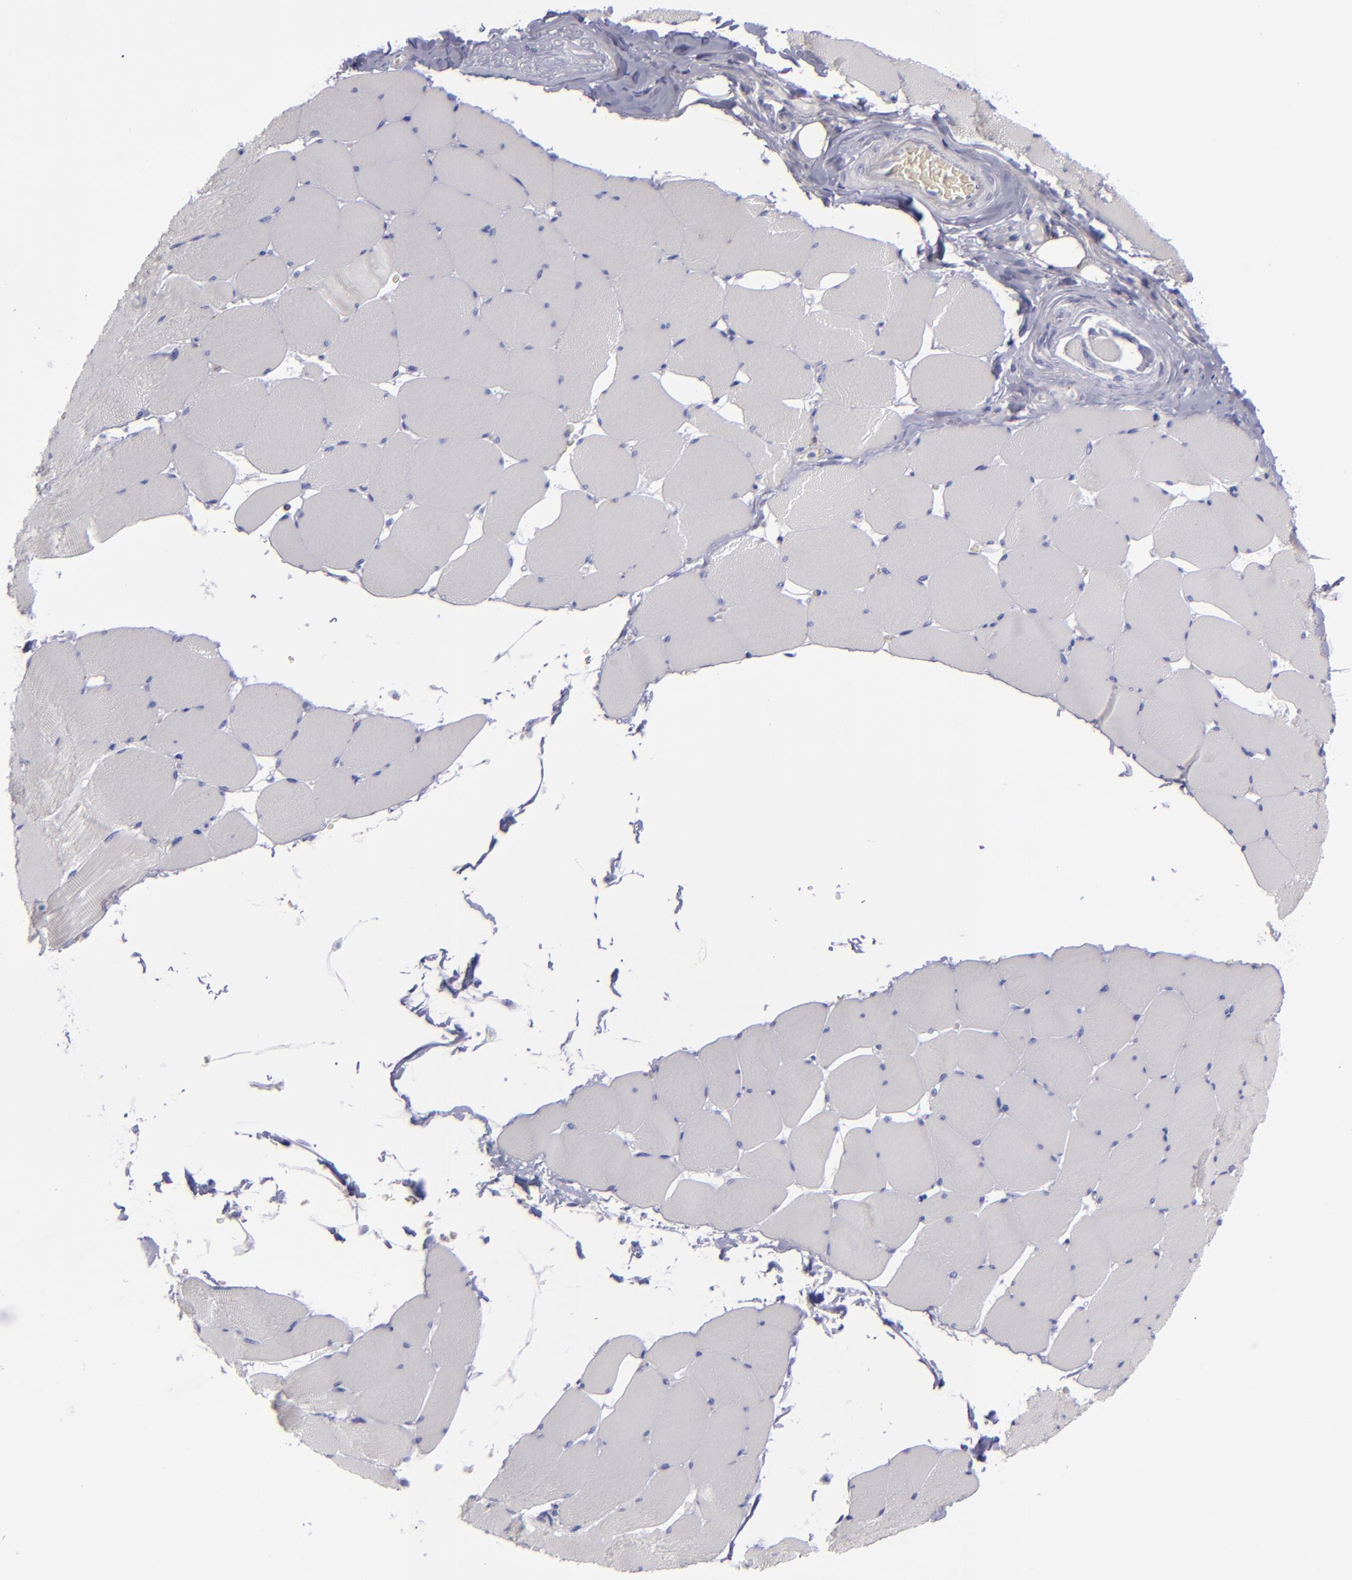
{"staining": {"intensity": "negative", "quantity": "none", "location": "none"}, "tissue": "skeletal muscle", "cell_type": "Myocytes", "image_type": "normal", "snomed": [{"axis": "morphology", "description": "Normal tissue, NOS"}, {"axis": "topography", "description": "Skeletal muscle"}], "caption": "Protein analysis of normal skeletal muscle exhibits no significant expression in myocytes. The staining is performed using DAB brown chromogen with nuclei counter-stained in using hematoxylin.", "gene": "CD27", "patient": {"sex": "male", "age": 62}}